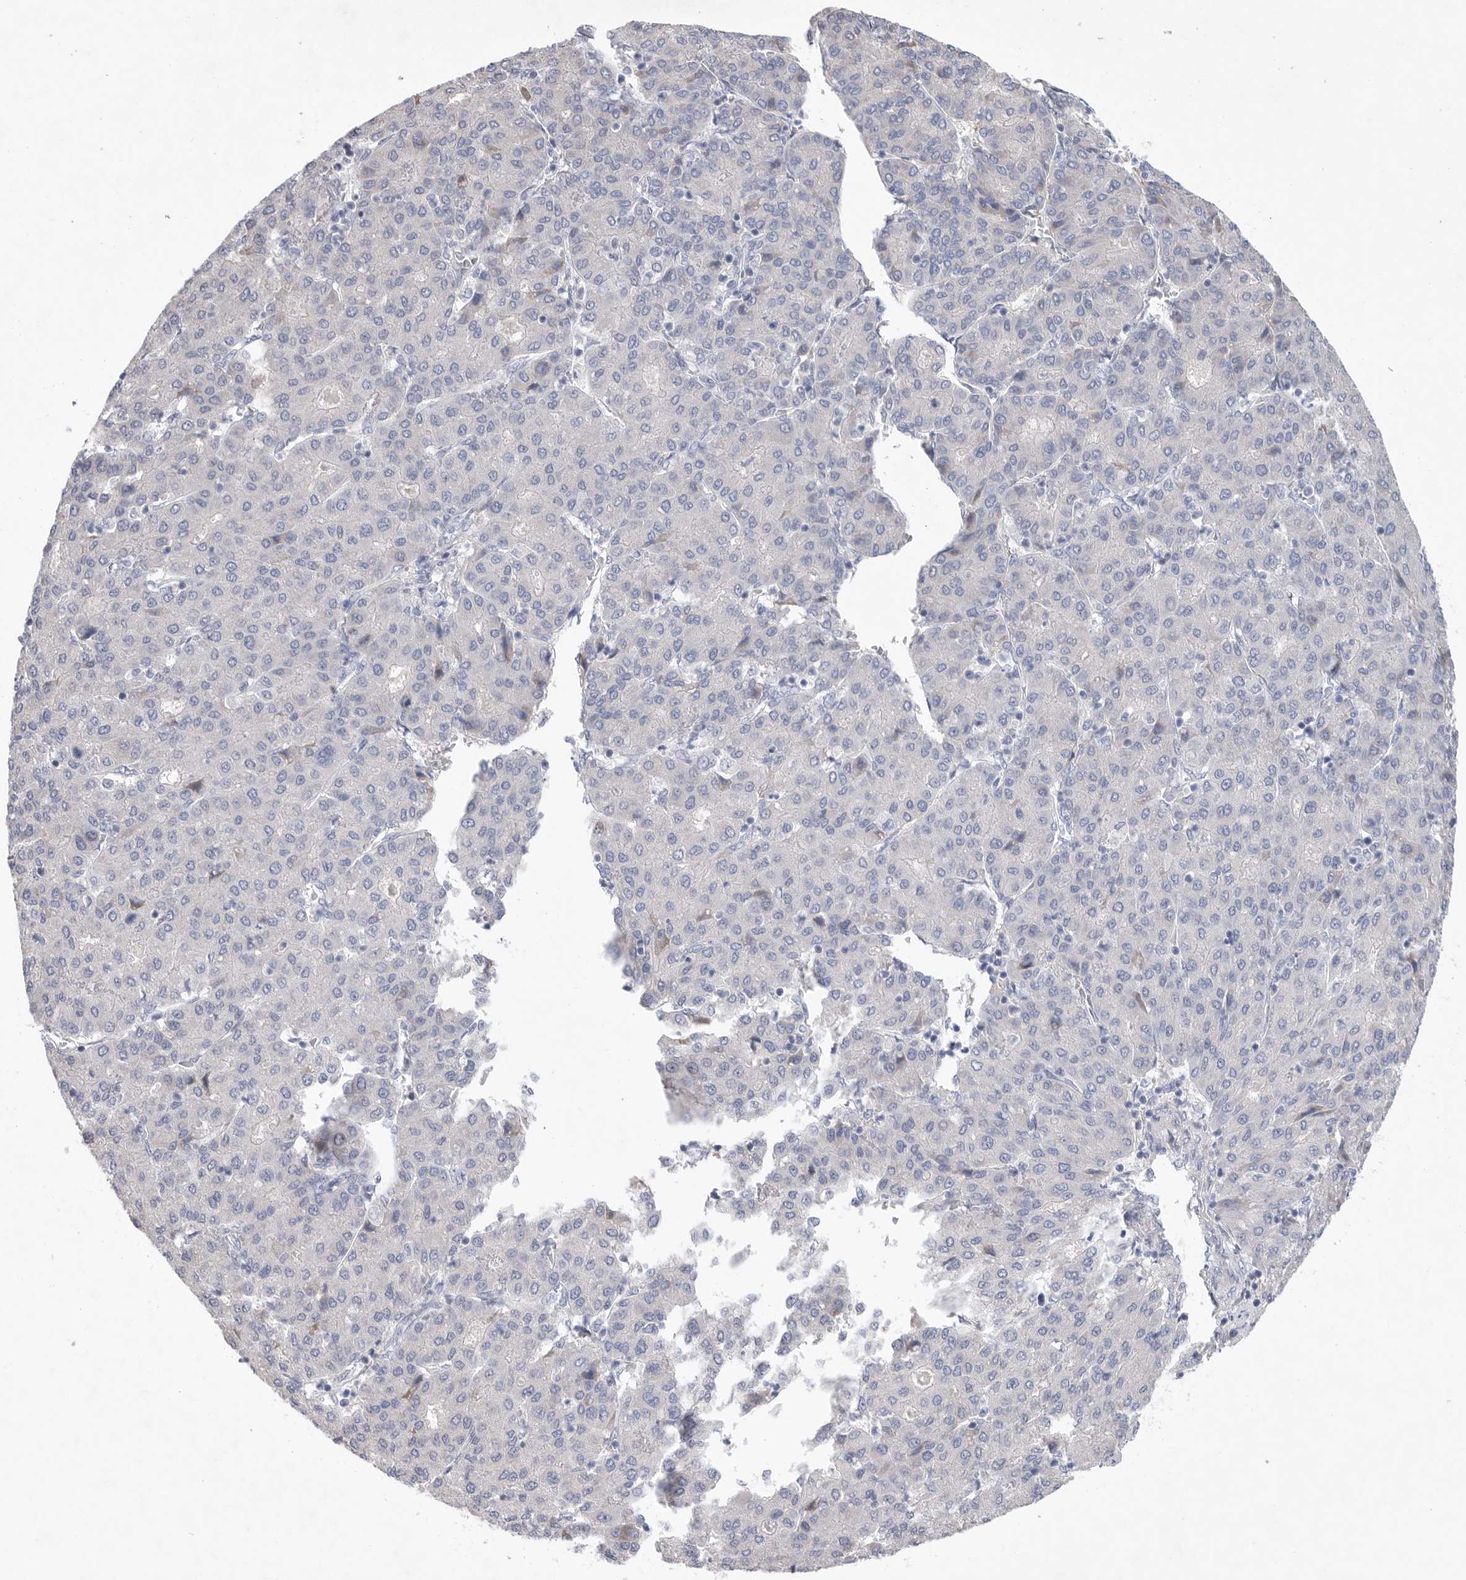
{"staining": {"intensity": "negative", "quantity": "none", "location": "none"}, "tissue": "liver cancer", "cell_type": "Tumor cells", "image_type": "cancer", "snomed": [{"axis": "morphology", "description": "Carcinoma, Hepatocellular, NOS"}, {"axis": "topography", "description": "Liver"}], "caption": "Protein analysis of liver hepatocellular carcinoma demonstrates no significant staining in tumor cells.", "gene": "CAMK2B", "patient": {"sex": "male", "age": 65}}